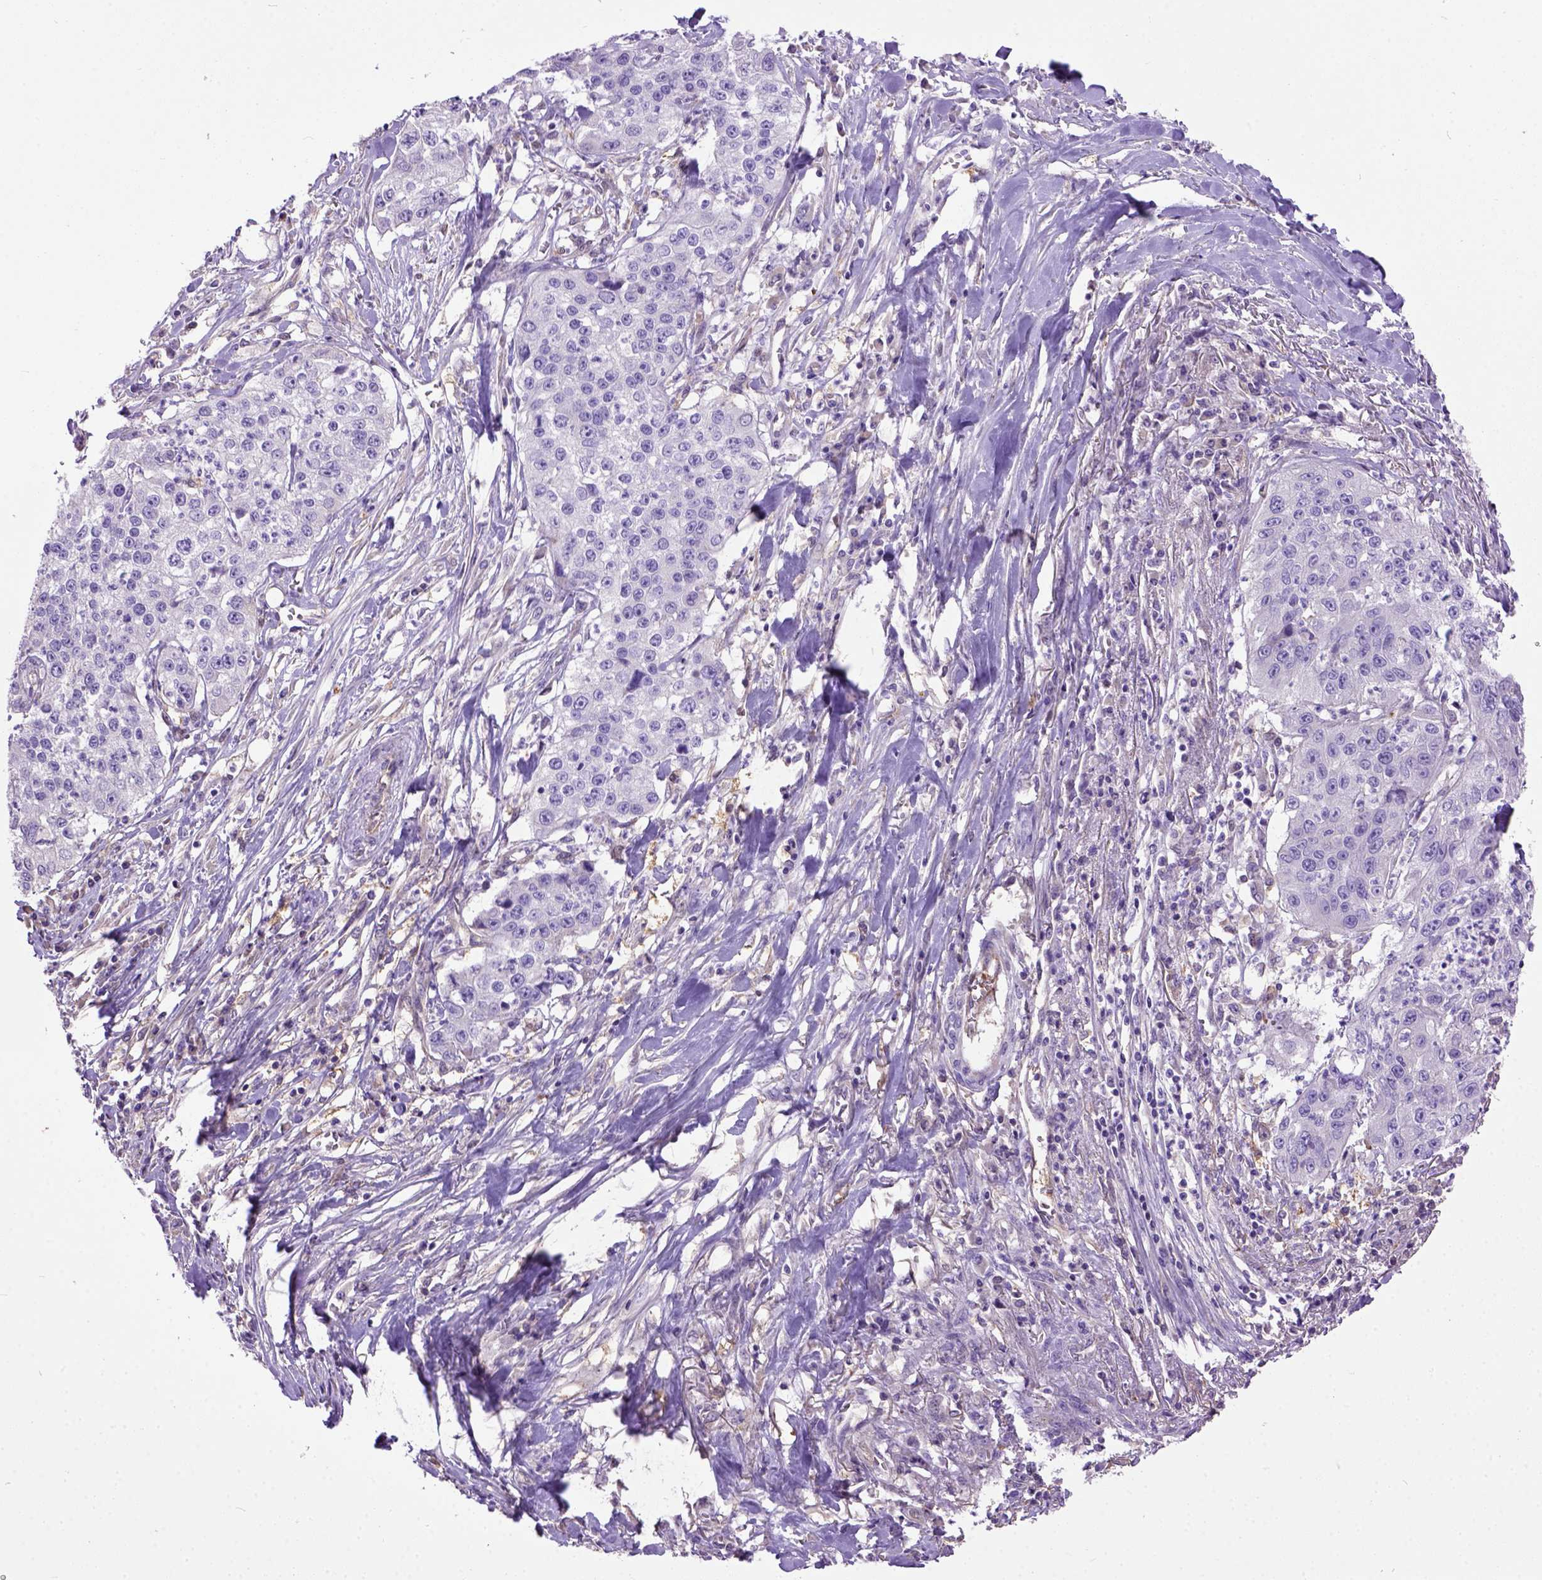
{"staining": {"intensity": "negative", "quantity": "none", "location": "none"}, "tissue": "lung cancer", "cell_type": "Tumor cells", "image_type": "cancer", "snomed": [{"axis": "morphology", "description": "Squamous cell carcinoma, NOS"}, {"axis": "morphology", "description": "Squamous cell carcinoma, metastatic, NOS"}, {"axis": "topography", "description": "Lung"}, {"axis": "topography", "description": "Pleura, NOS"}], "caption": "DAB immunohistochemical staining of human lung cancer (squamous cell carcinoma) displays no significant positivity in tumor cells. (DAB immunohistochemistry with hematoxylin counter stain).", "gene": "SEMA4F", "patient": {"sex": "male", "age": 72}}